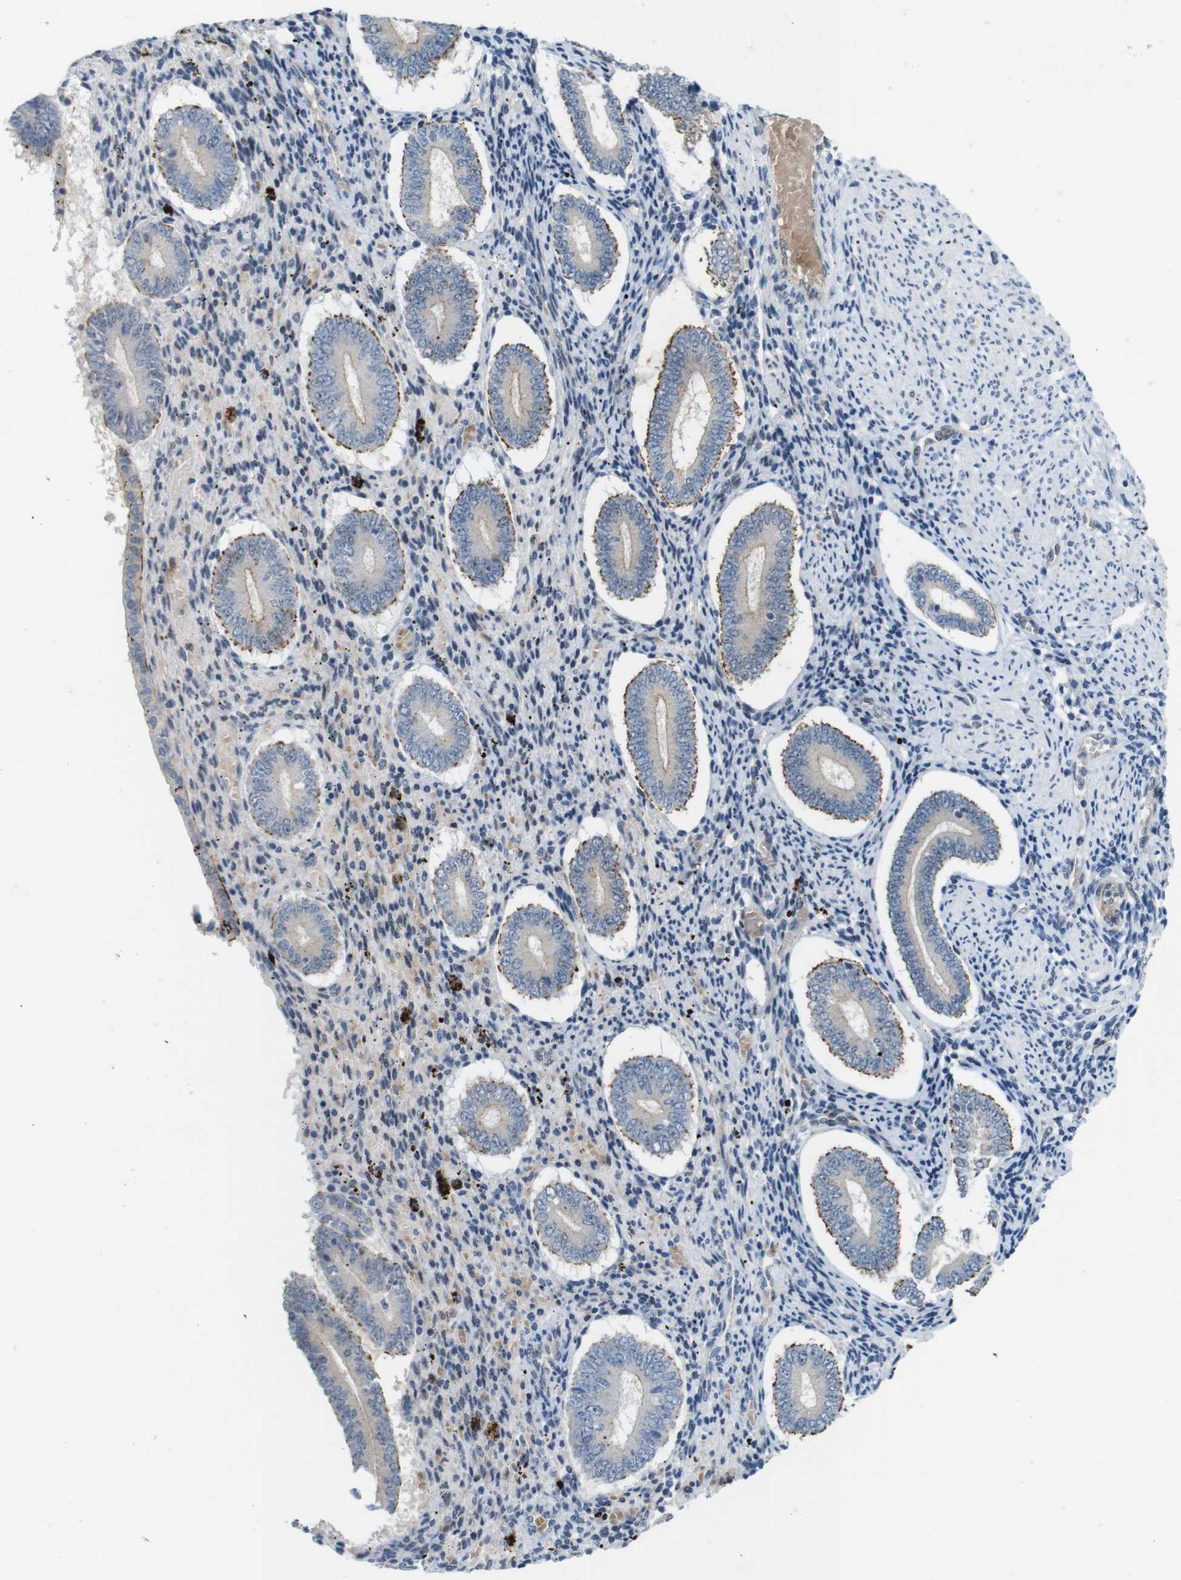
{"staining": {"intensity": "negative", "quantity": "none", "location": "none"}, "tissue": "endometrium", "cell_type": "Cells in endometrial stroma", "image_type": "normal", "snomed": [{"axis": "morphology", "description": "Normal tissue, NOS"}, {"axis": "topography", "description": "Endometrium"}], "caption": "Endometrium stained for a protein using IHC demonstrates no expression cells in endometrial stroma.", "gene": "SKI", "patient": {"sex": "female", "age": 42}}